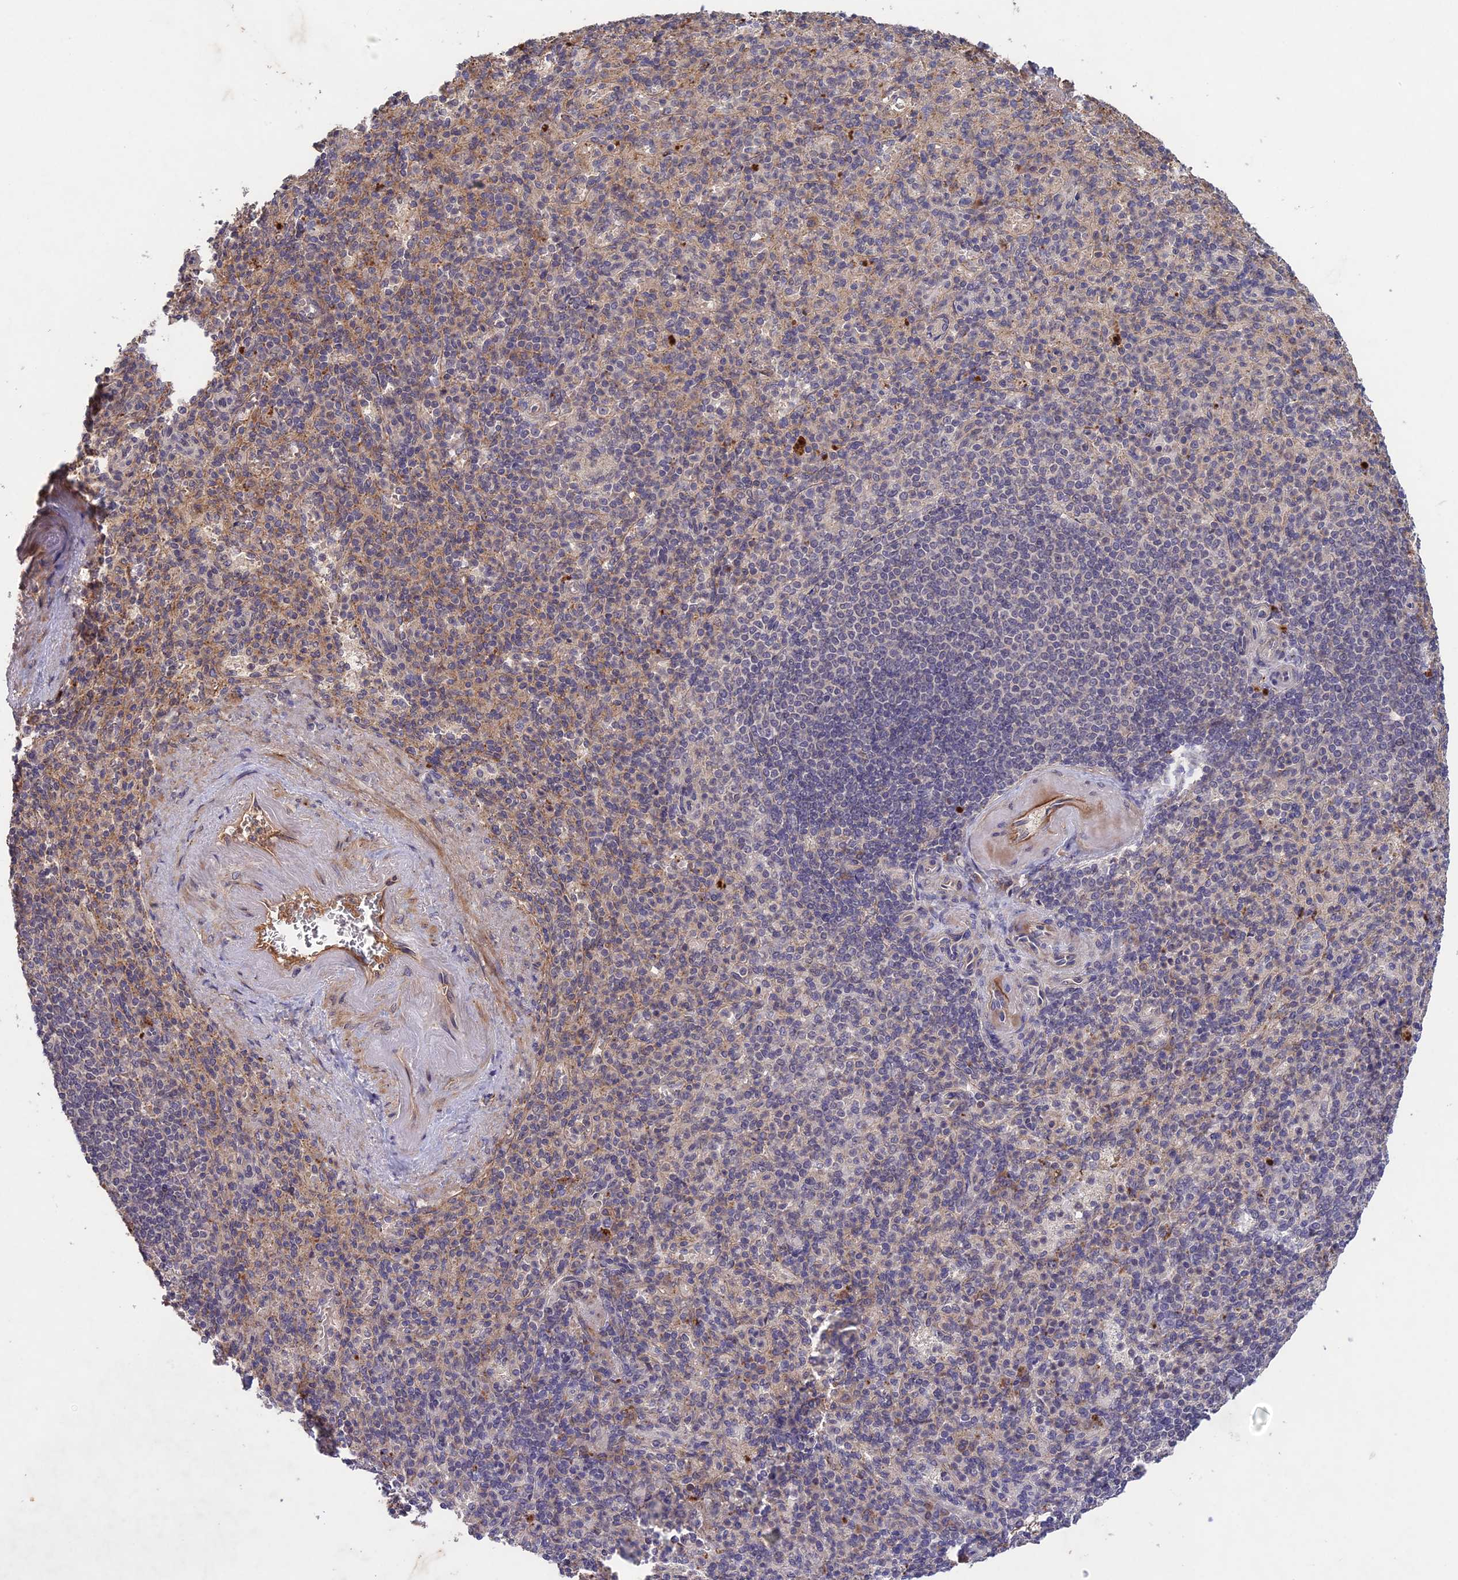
{"staining": {"intensity": "moderate", "quantity": "<25%", "location": "cytoplasmic/membranous"}, "tissue": "spleen", "cell_type": "Cells in red pulp", "image_type": "normal", "snomed": [{"axis": "morphology", "description": "Normal tissue, NOS"}, {"axis": "topography", "description": "Spleen"}], "caption": "Moderate cytoplasmic/membranous protein staining is appreciated in about <25% of cells in red pulp in spleen. Using DAB (brown) and hematoxylin (blue) stains, captured at high magnification using brightfield microscopy.", "gene": "ADO", "patient": {"sex": "female", "age": 74}}